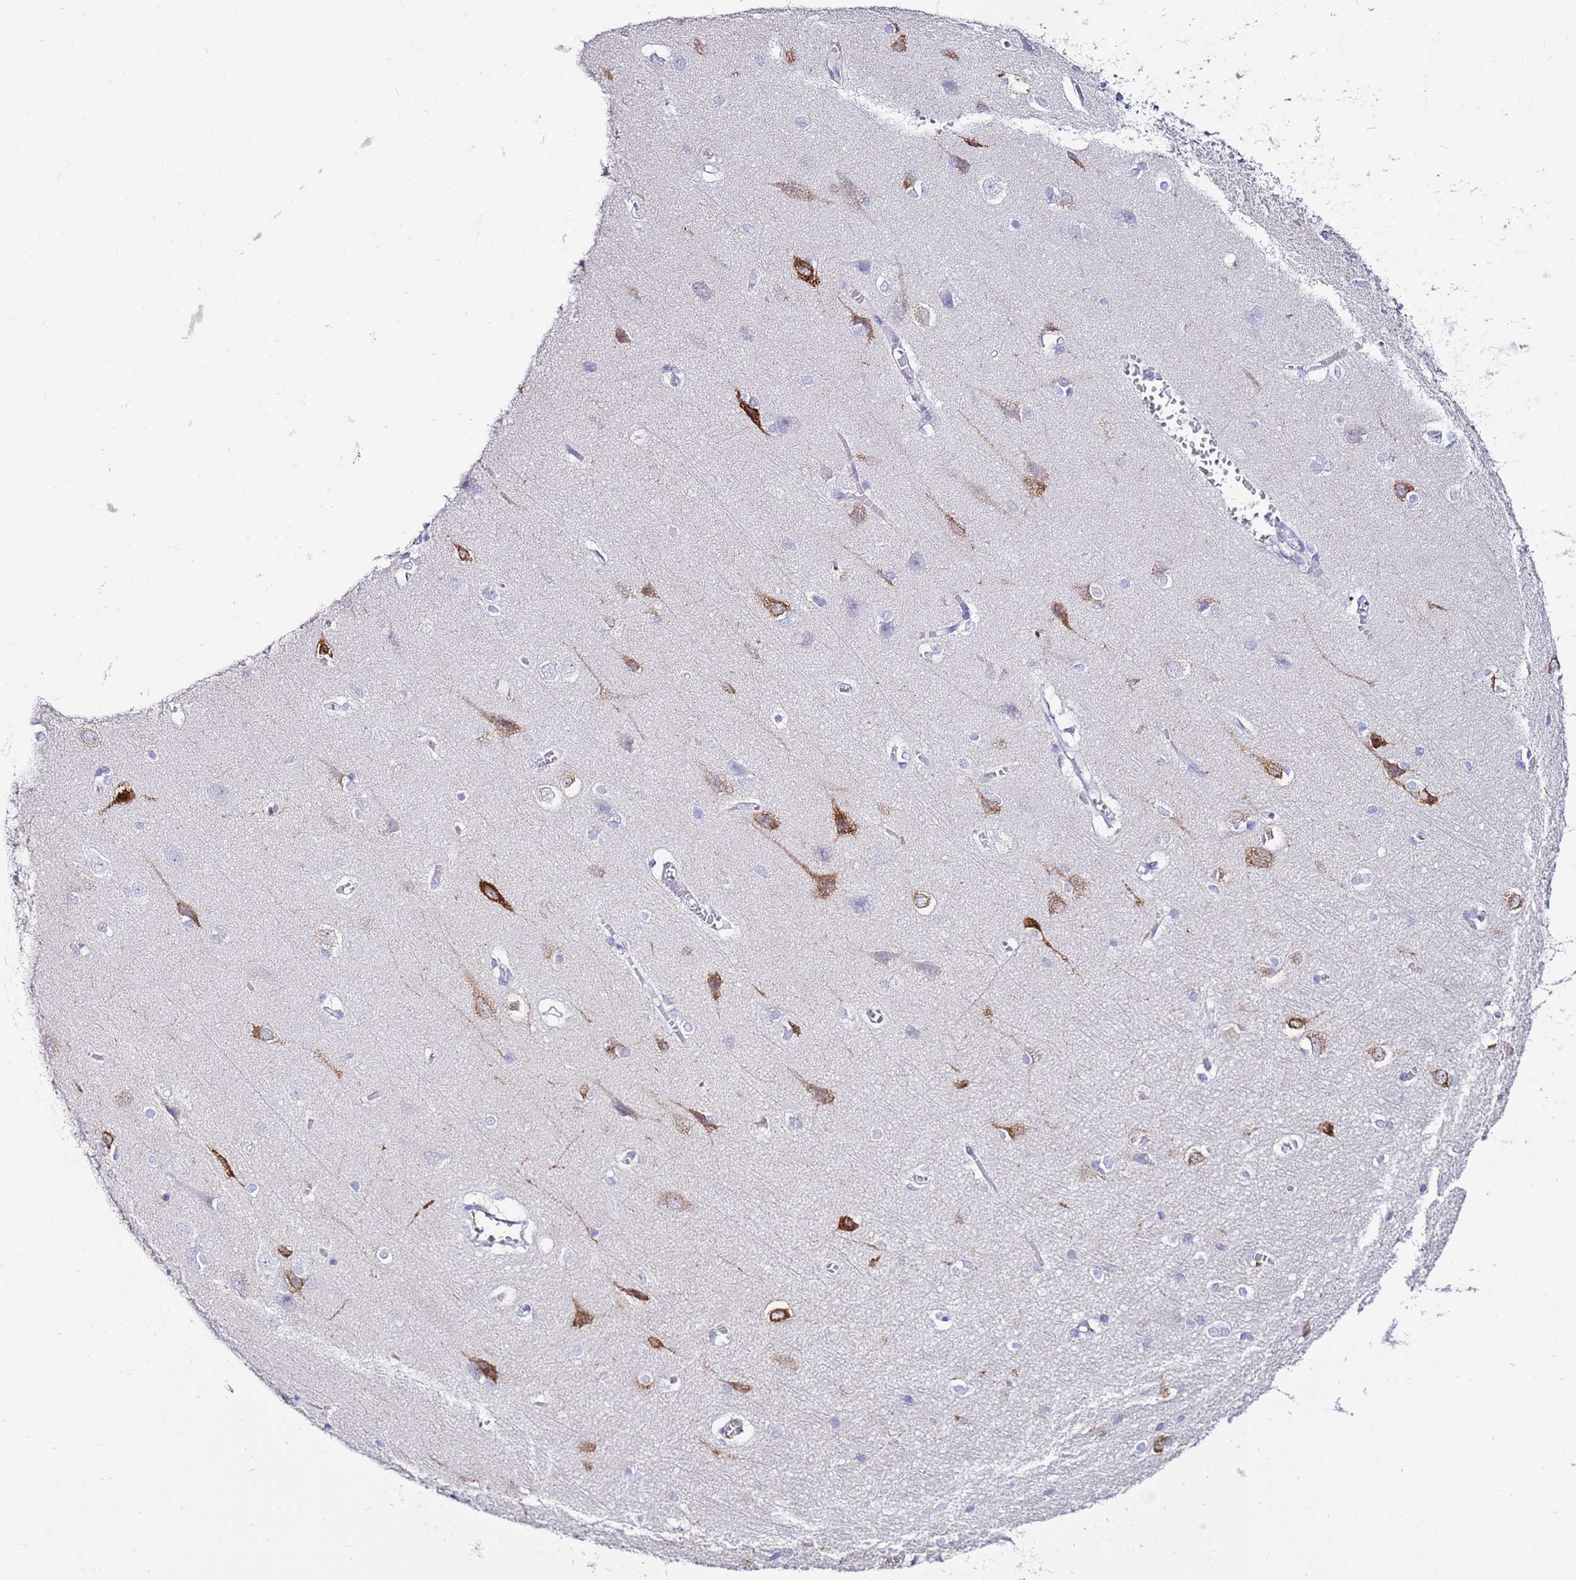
{"staining": {"intensity": "negative", "quantity": "none", "location": "none"}, "tissue": "cerebral cortex", "cell_type": "Endothelial cells", "image_type": "normal", "snomed": [{"axis": "morphology", "description": "Normal tissue, NOS"}, {"axis": "topography", "description": "Cerebral cortex"}], "caption": "This is an immunohistochemistry histopathology image of unremarkable human cerebral cortex. There is no expression in endothelial cells.", "gene": "EVPLL", "patient": {"sex": "male", "age": 37}}